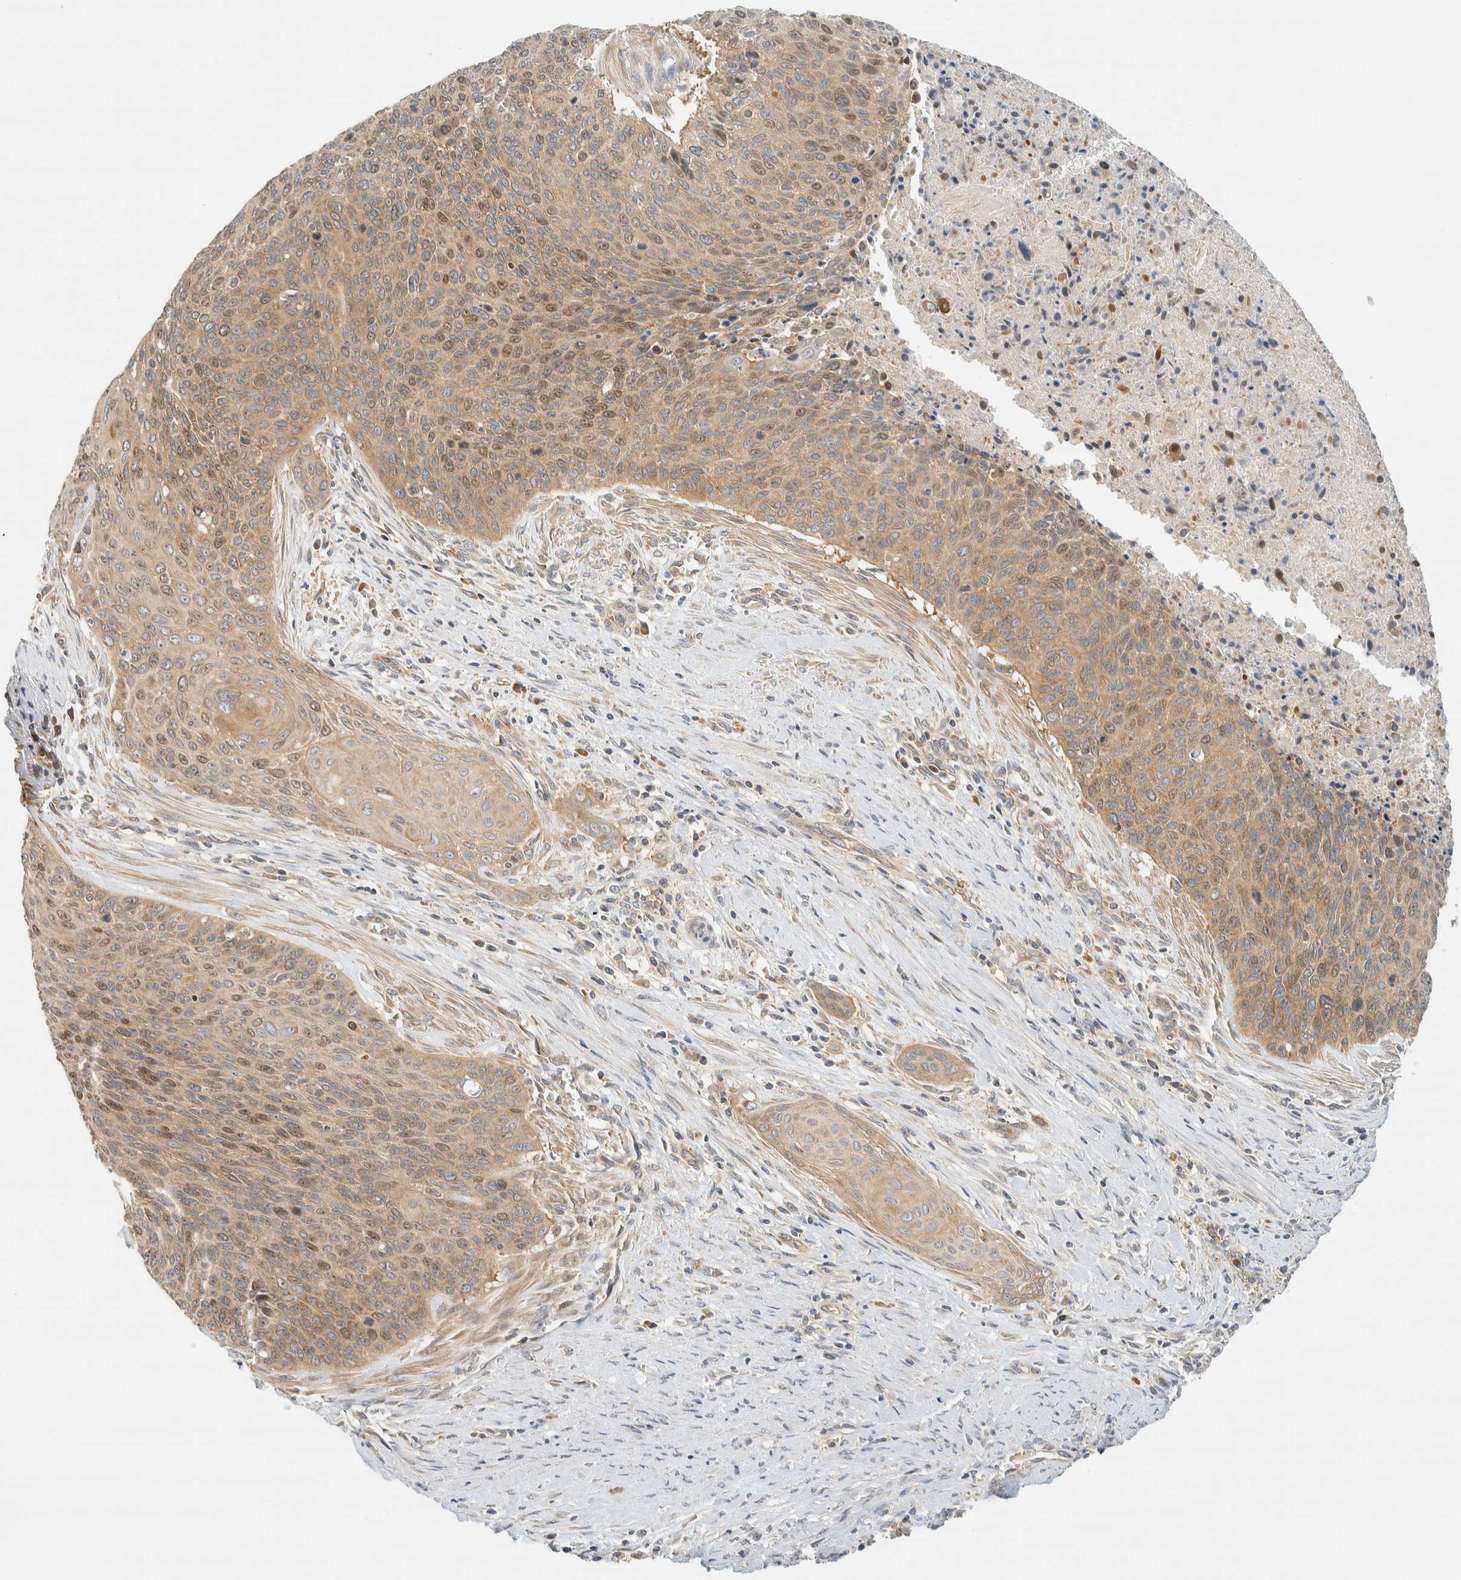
{"staining": {"intensity": "weak", "quantity": ">75%", "location": "cytoplasmic/membranous,nuclear"}, "tissue": "cervical cancer", "cell_type": "Tumor cells", "image_type": "cancer", "snomed": [{"axis": "morphology", "description": "Squamous cell carcinoma, NOS"}, {"axis": "topography", "description": "Cervix"}], "caption": "Immunohistochemistry photomicrograph of neoplastic tissue: cervical cancer stained using IHC demonstrates low levels of weak protein expression localized specifically in the cytoplasmic/membranous and nuclear of tumor cells, appearing as a cytoplasmic/membranous and nuclear brown color.", "gene": "ARFGEF1", "patient": {"sex": "female", "age": 55}}